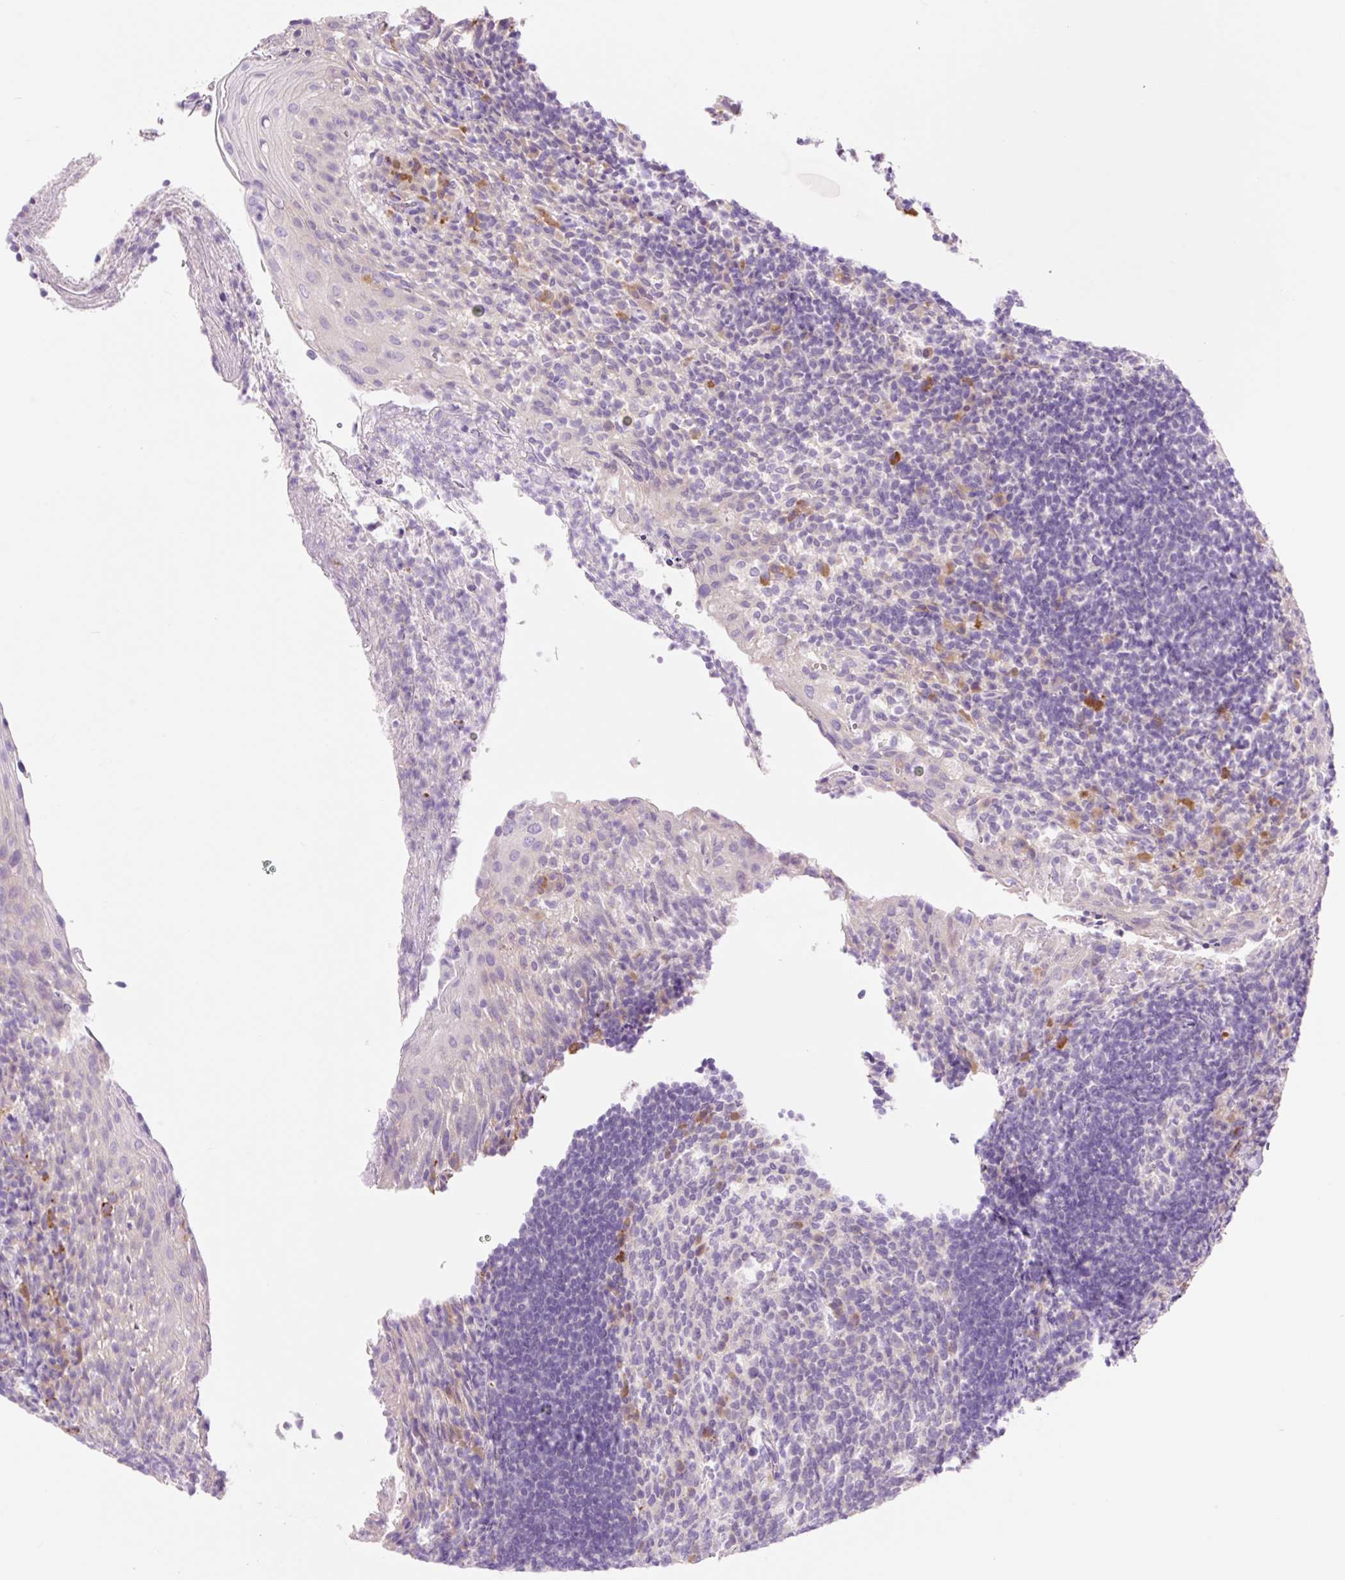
{"staining": {"intensity": "moderate", "quantity": "<25%", "location": "cytoplasmic/membranous"}, "tissue": "tonsil", "cell_type": "Germinal center cells", "image_type": "normal", "snomed": [{"axis": "morphology", "description": "Normal tissue, NOS"}, {"axis": "topography", "description": "Tonsil"}], "caption": "Germinal center cells exhibit moderate cytoplasmic/membranous staining in about <25% of cells in unremarkable tonsil.", "gene": "CELF6", "patient": {"sex": "female", "age": 10}}